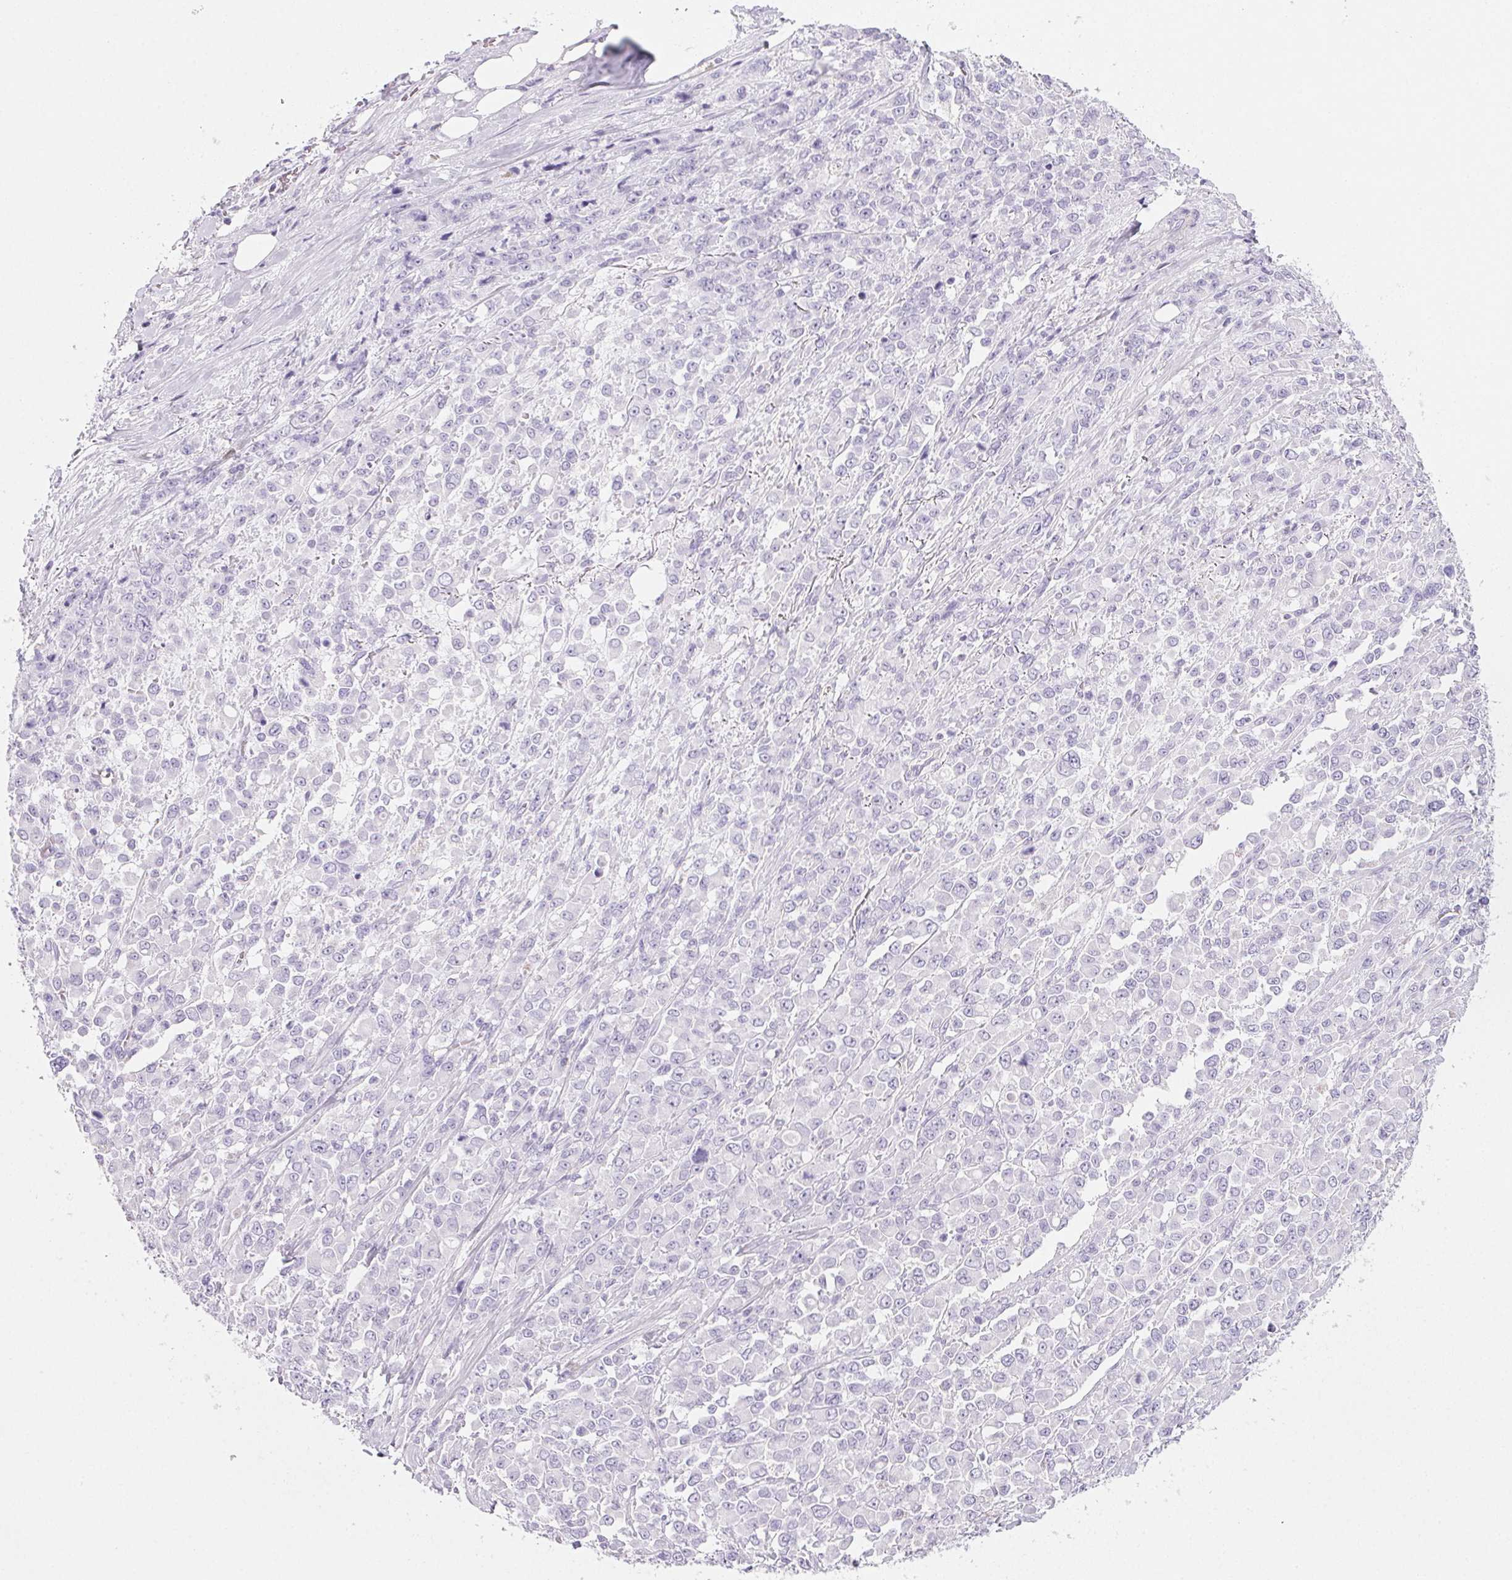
{"staining": {"intensity": "negative", "quantity": "none", "location": "none"}, "tissue": "stomach cancer", "cell_type": "Tumor cells", "image_type": "cancer", "snomed": [{"axis": "morphology", "description": "Adenocarcinoma, NOS"}, {"axis": "topography", "description": "Stomach"}], "caption": "Stomach cancer stained for a protein using IHC demonstrates no positivity tumor cells.", "gene": "PRSS3", "patient": {"sex": "female", "age": 76}}